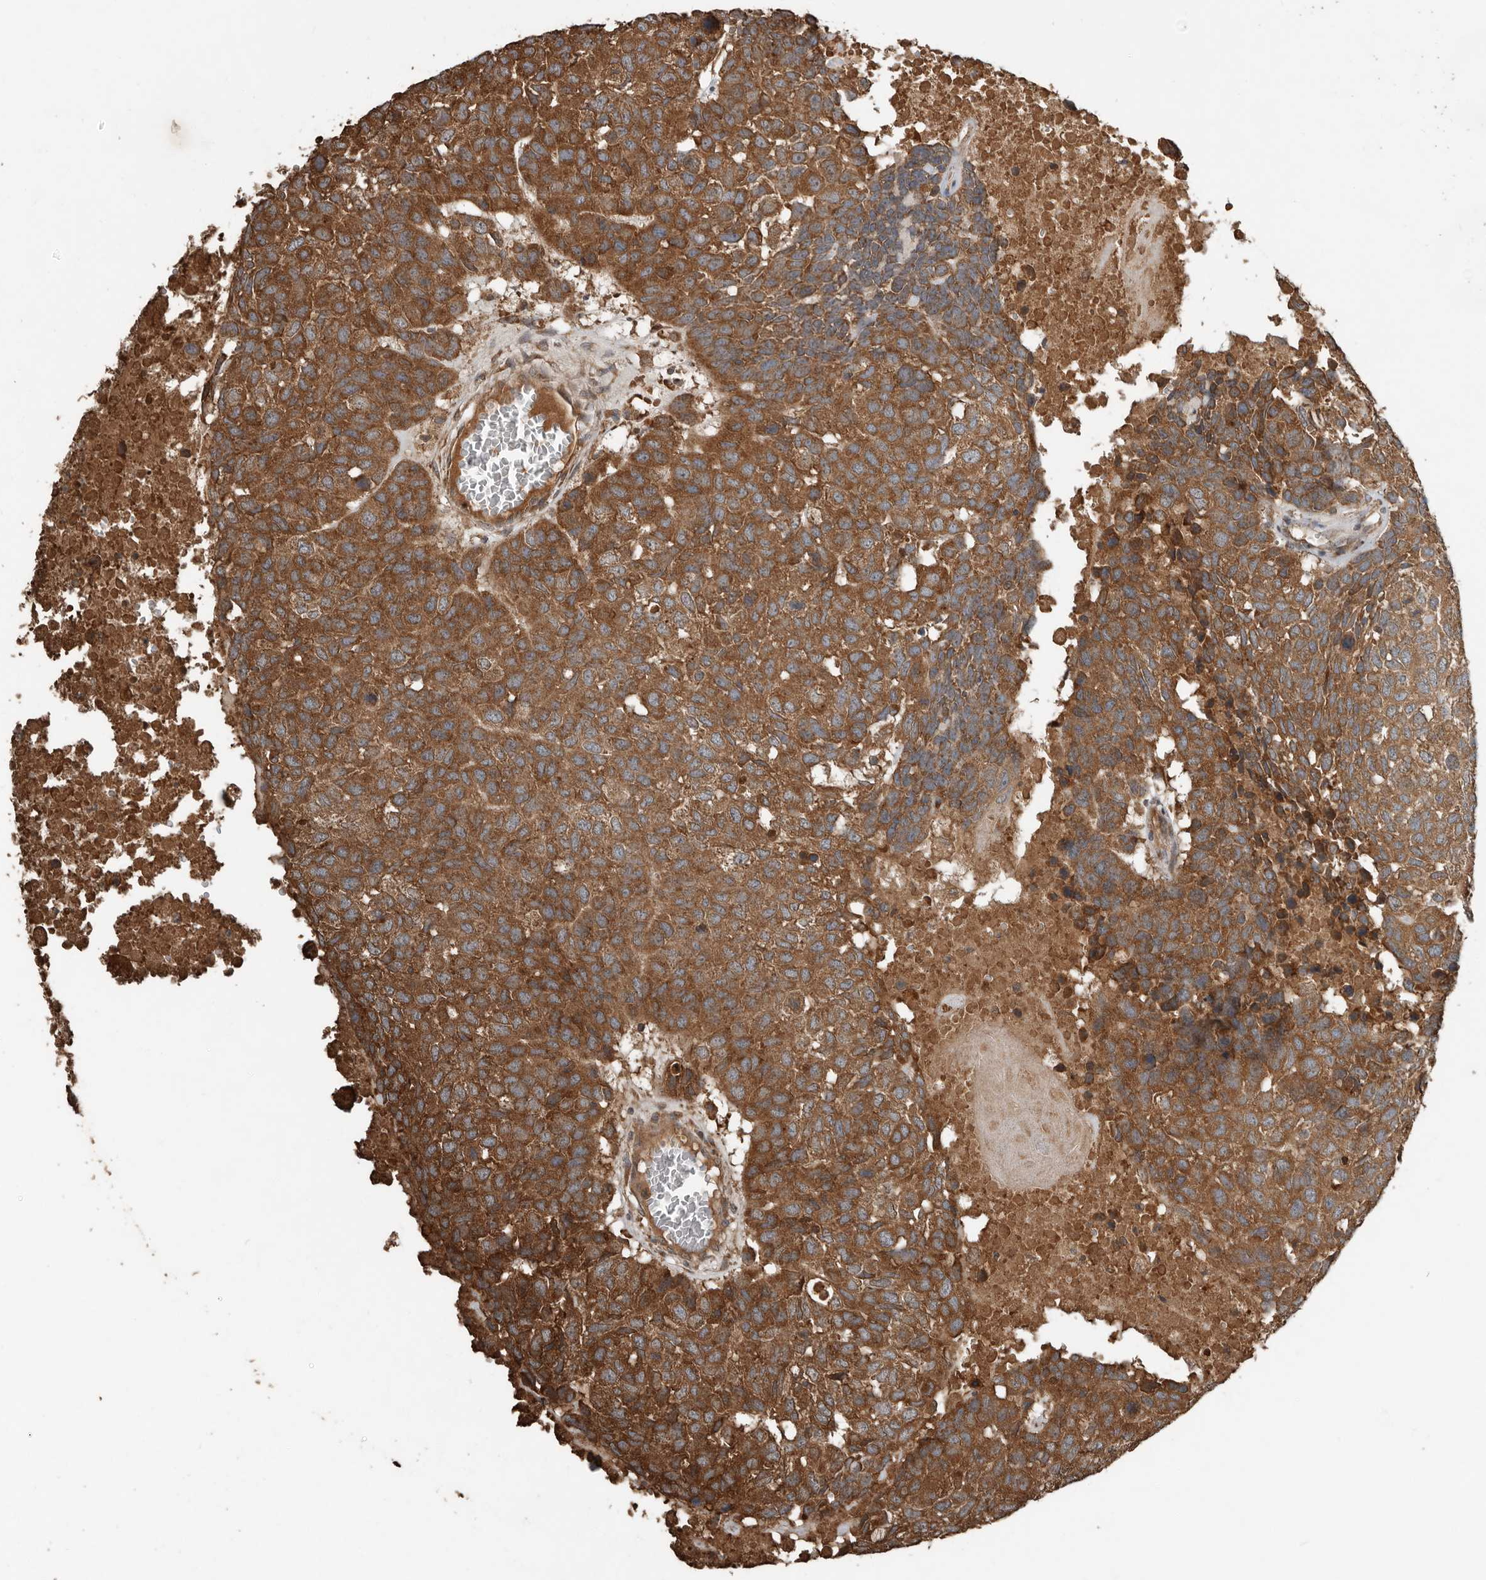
{"staining": {"intensity": "strong", "quantity": ">75%", "location": "cytoplasmic/membranous"}, "tissue": "head and neck cancer", "cell_type": "Tumor cells", "image_type": "cancer", "snomed": [{"axis": "morphology", "description": "Squamous cell carcinoma, NOS"}, {"axis": "topography", "description": "Head-Neck"}], "caption": "Protein expression analysis of human head and neck cancer reveals strong cytoplasmic/membranous staining in about >75% of tumor cells.", "gene": "RNF207", "patient": {"sex": "male", "age": 66}}